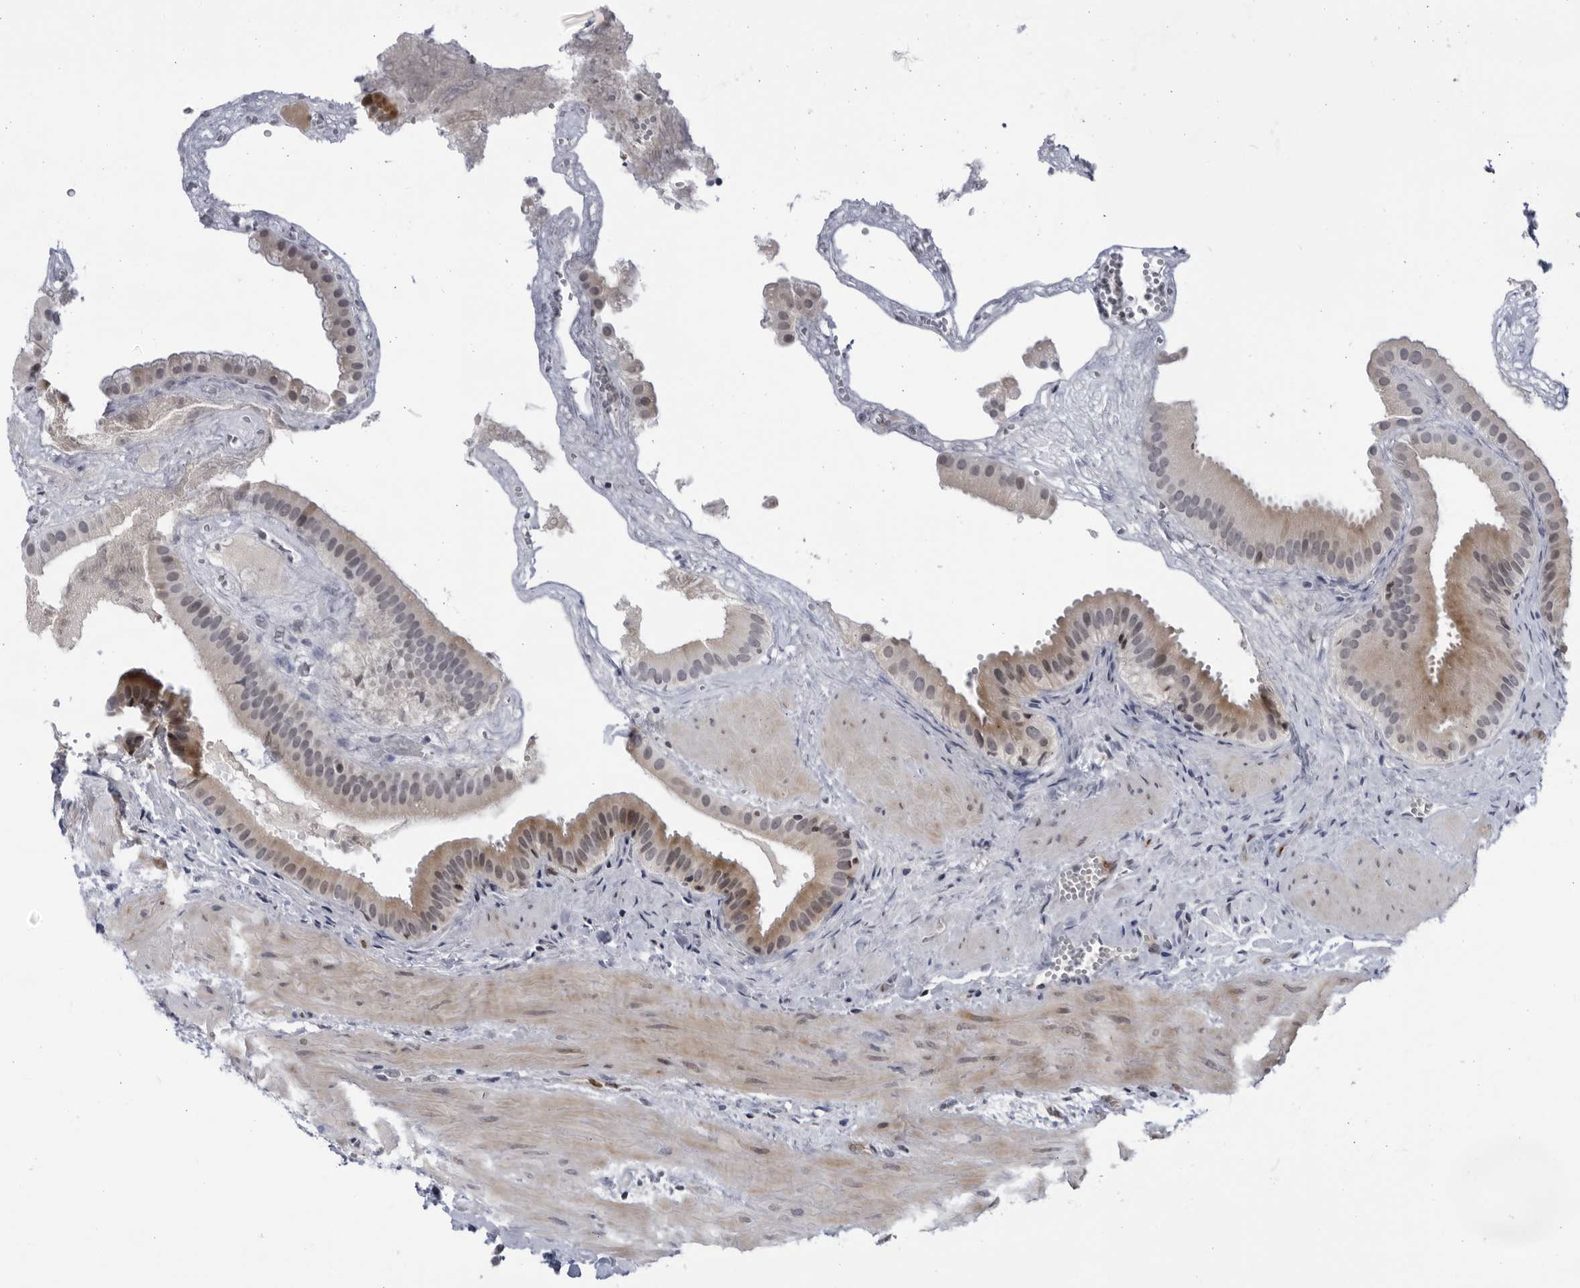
{"staining": {"intensity": "weak", "quantity": ">75%", "location": "cytoplasmic/membranous,nuclear"}, "tissue": "gallbladder", "cell_type": "Glandular cells", "image_type": "normal", "snomed": [{"axis": "morphology", "description": "Normal tissue, NOS"}, {"axis": "topography", "description": "Gallbladder"}], "caption": "This is a micrograph of immunohistochemistry staining of benign gallbladder, which shows weak positivity in the cytoplasmic/membranous,nuclear of glandular cells.", "gene": "SLC25A22", "patient": {"sex": "male", "age": 55}}